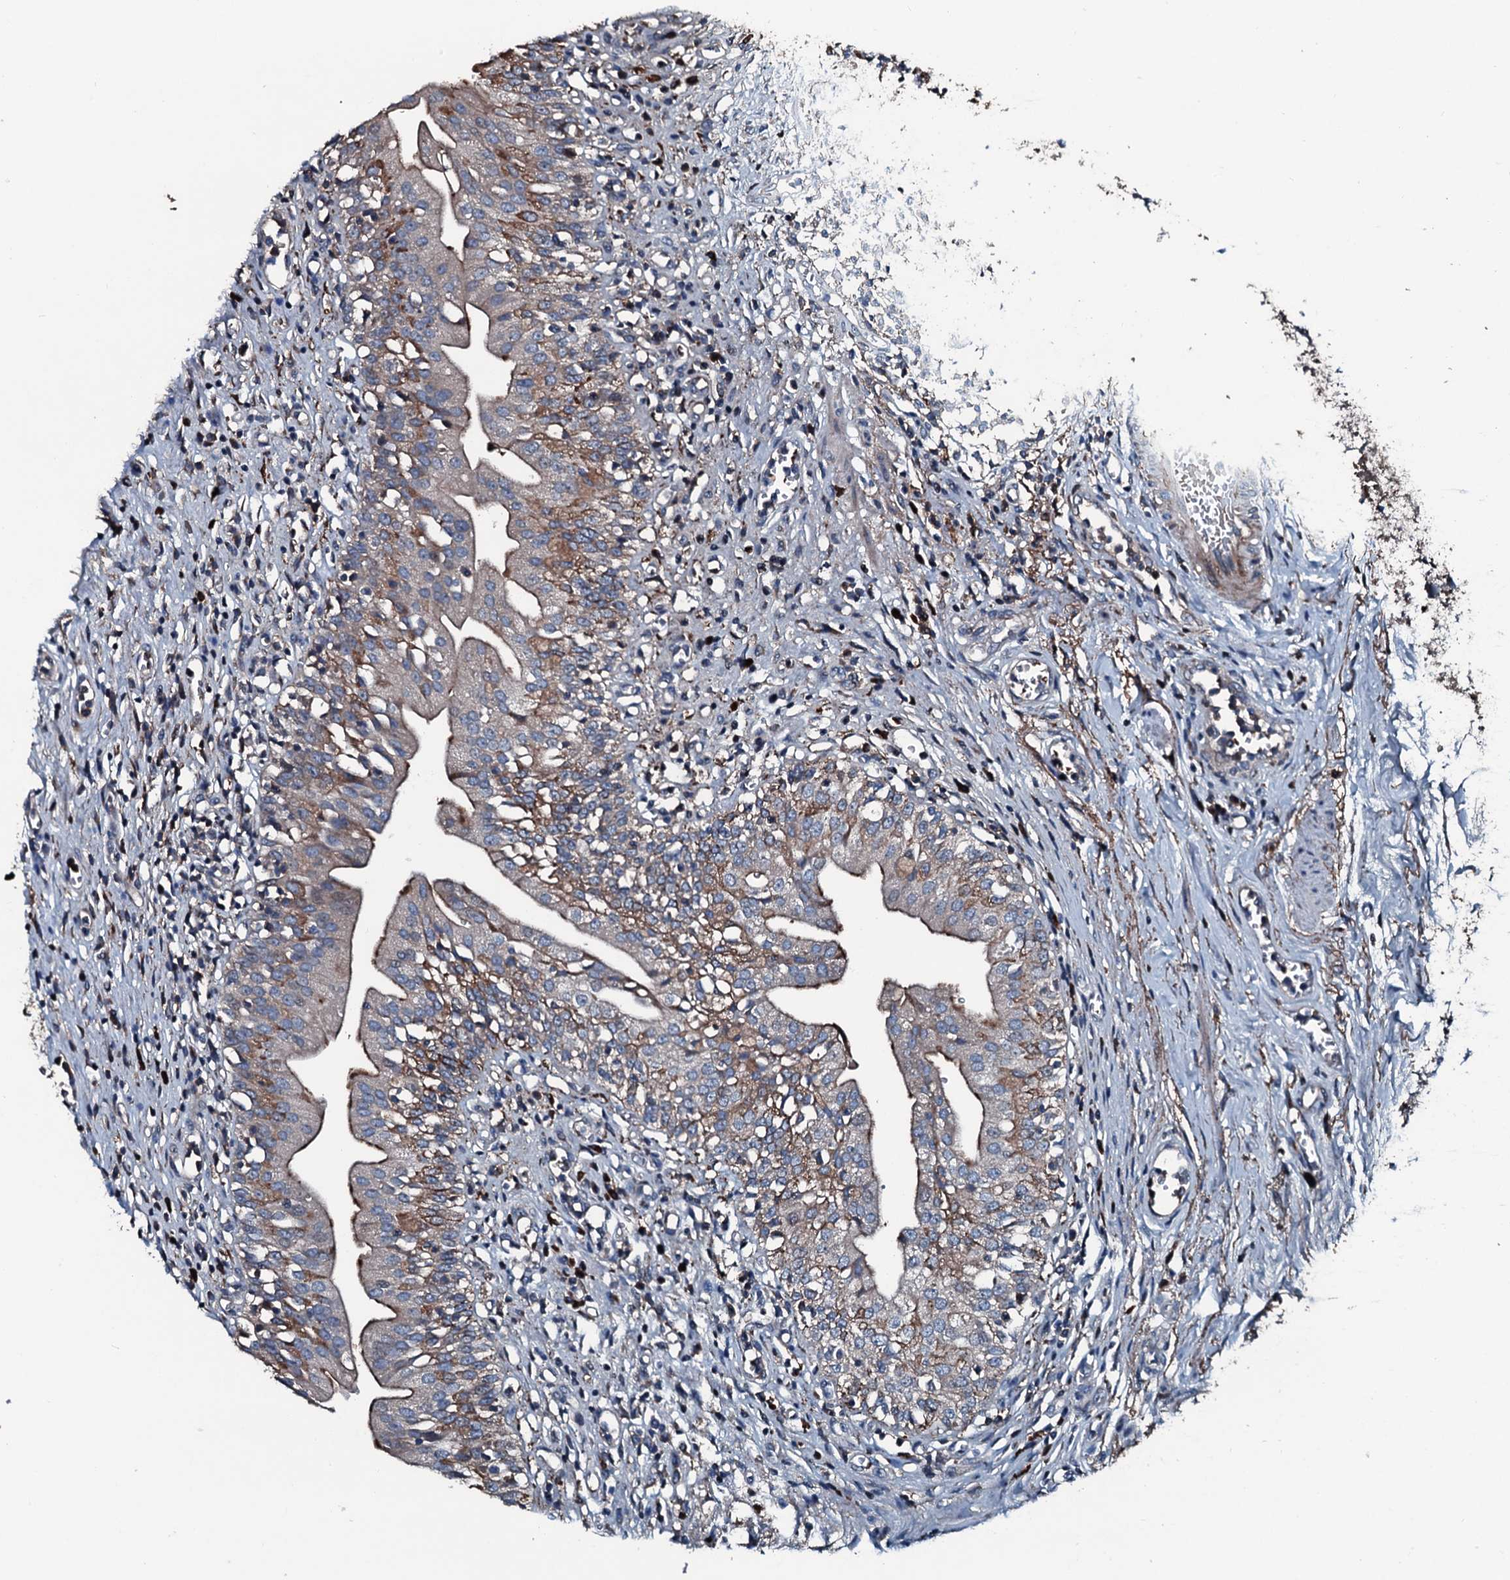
{"staining": {"intensity": "weak", "quantity": "25%-75%", "location": "cytoplasmic/membranous"}, "tissue": "urinary bladder", "cell_type": "Urothelial cells", "image_type": "normal", "snomed": [{"axis": "morphology", "description": "Normal tissue, NOS"}, {"axis": "morphology", "description": "Inflammation, NOS"}, {"axis": "topography", "description": "Urinary bladder"}], "caption": "Normal urinary bladder demonstrates weak cytoplasmic/membranous staining in approximately 25%-75% of urothelial cells.", "gene": "AARS1", "patient": {"sex": "male", "age": 63}}